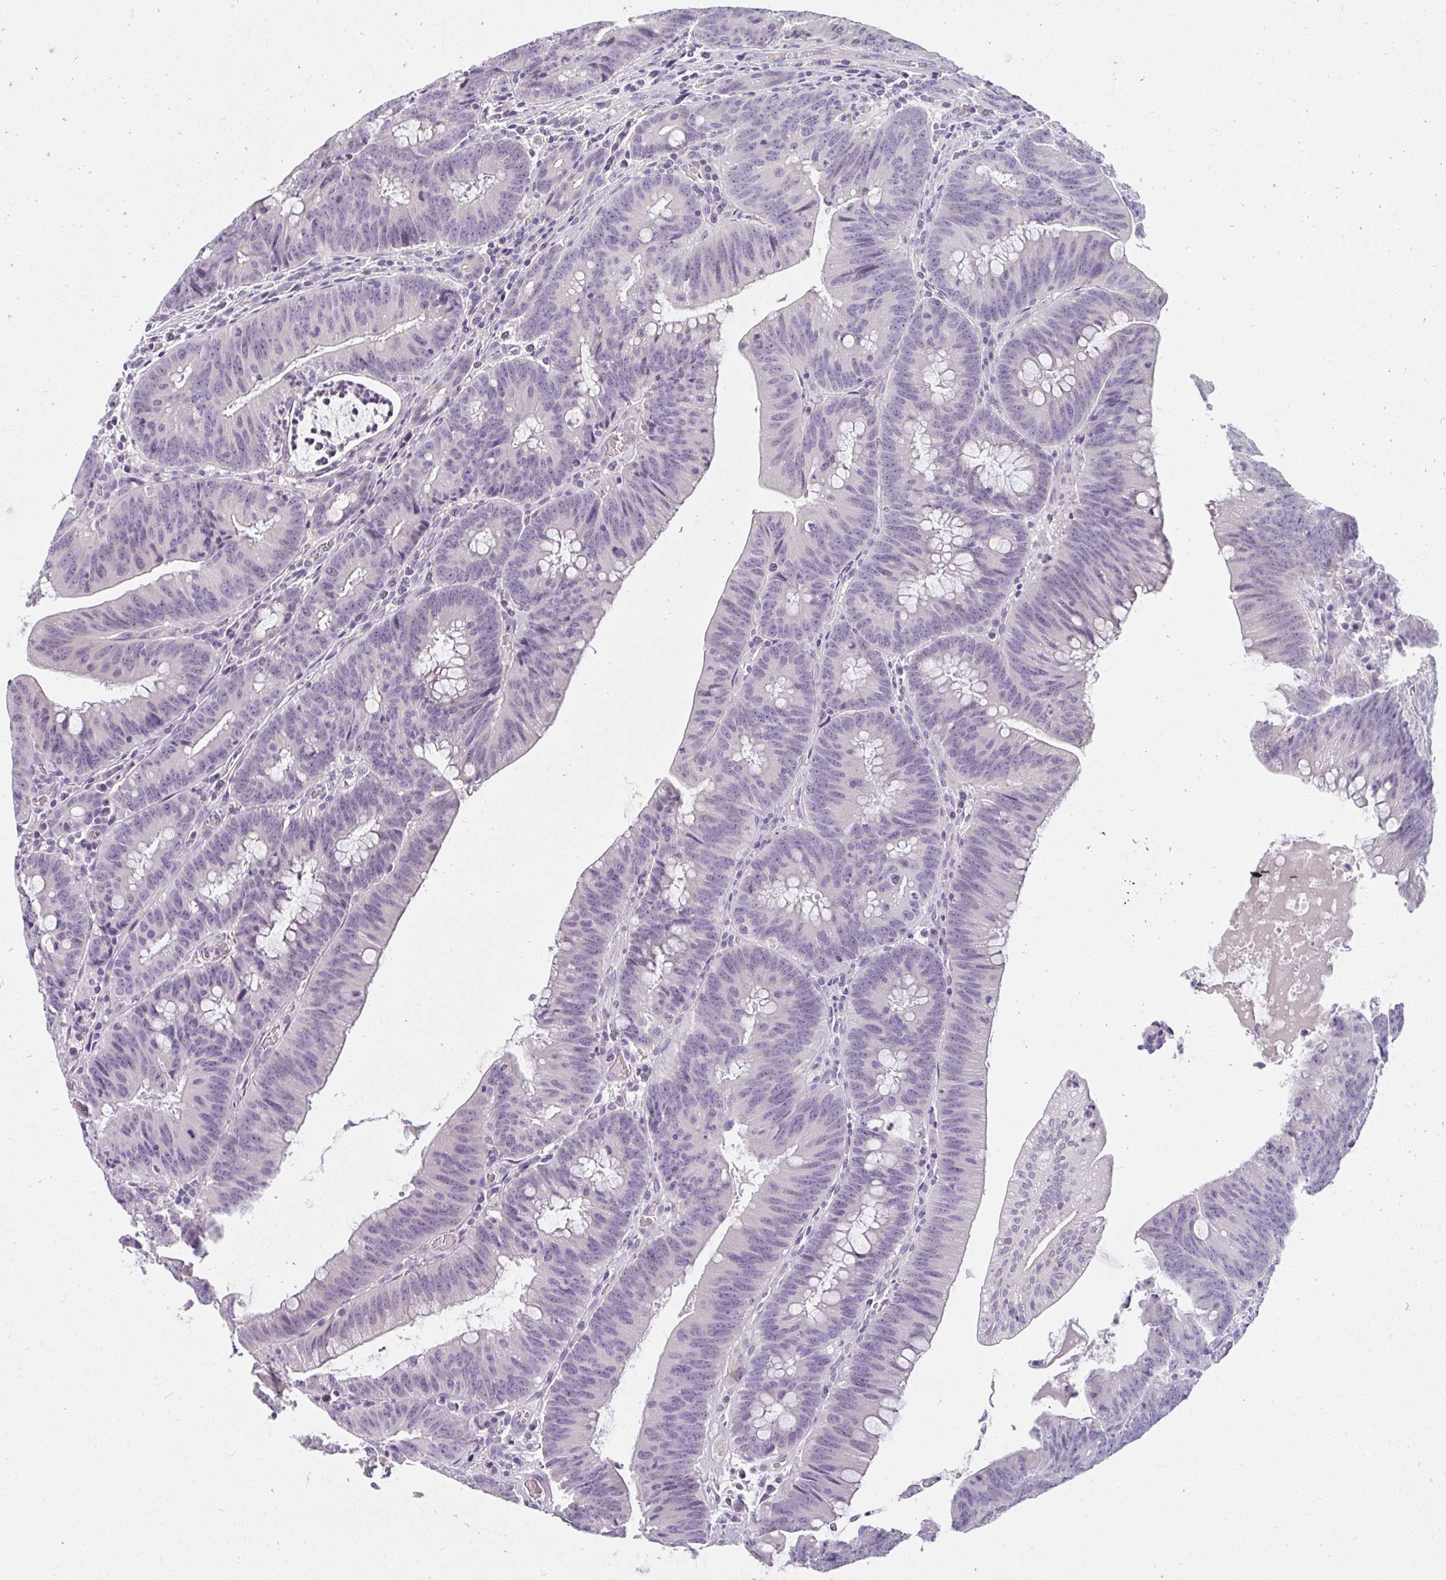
{"staining": {"intensity": "negative", "quantity": "none", "location": "none"}, "tissue": "colorectal cancer", "cell_type": "Tumor cells", "image_type": "cancer", "snomed": [{"axis": "morphology", "description": "Adenocarcinoma, NOS"}, {"axis": "topography", "description": "Colon"}], "caption": "DAB (3,3'-diaminobenzidine) immunohistochemical staining of human colorectal adenocarcinoma shows no significant positivity in tumor cells. (DAB IHC visualized using brightfield microscopy, high magnification).", "gene": "PPP1R3G", "patient": {"sex": "female", "age": 87}}